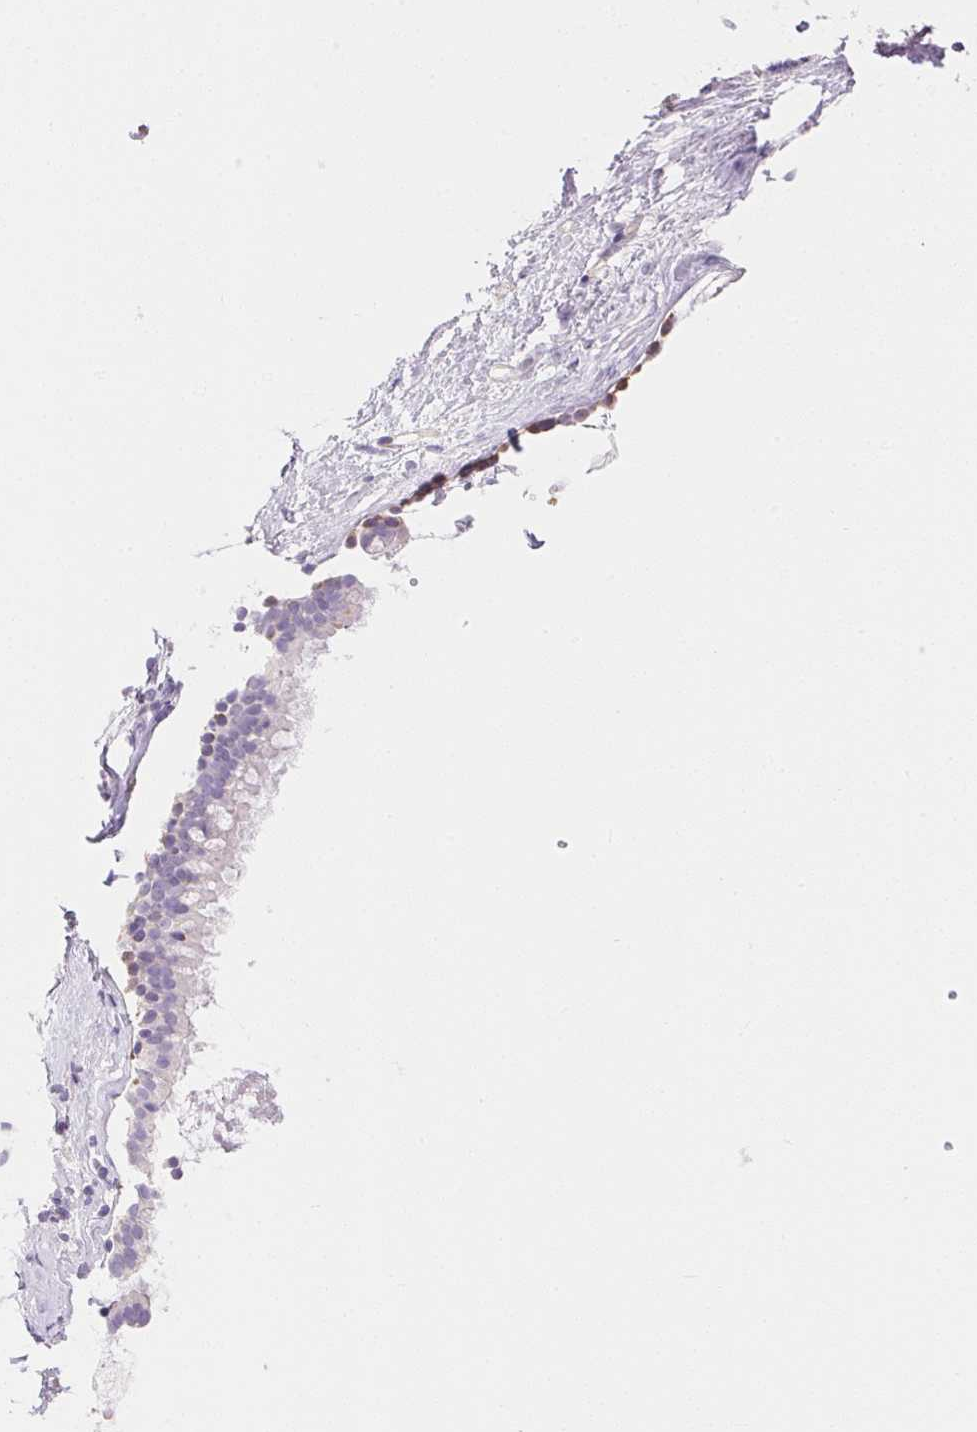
{"staining": {"intensity": "weak", "quantity": "<25%", "location": "cytoplasmic/membranous"}, "tissue": "nasopharynx", "cell_type": "Respiratory epithelial cells", "image_type": "normal", "snomed": [{"axis": "morphology", "description": "Normal tissue, NOS"}, {"axis": "topography", "description": "Nasopharynx"}], "caption": "The histopathology image shows no significant staining in respiratory epithelial cells of nasopharynx.", "gene": "KCNE2", "patient": {"sex": "male", "age": 24}}